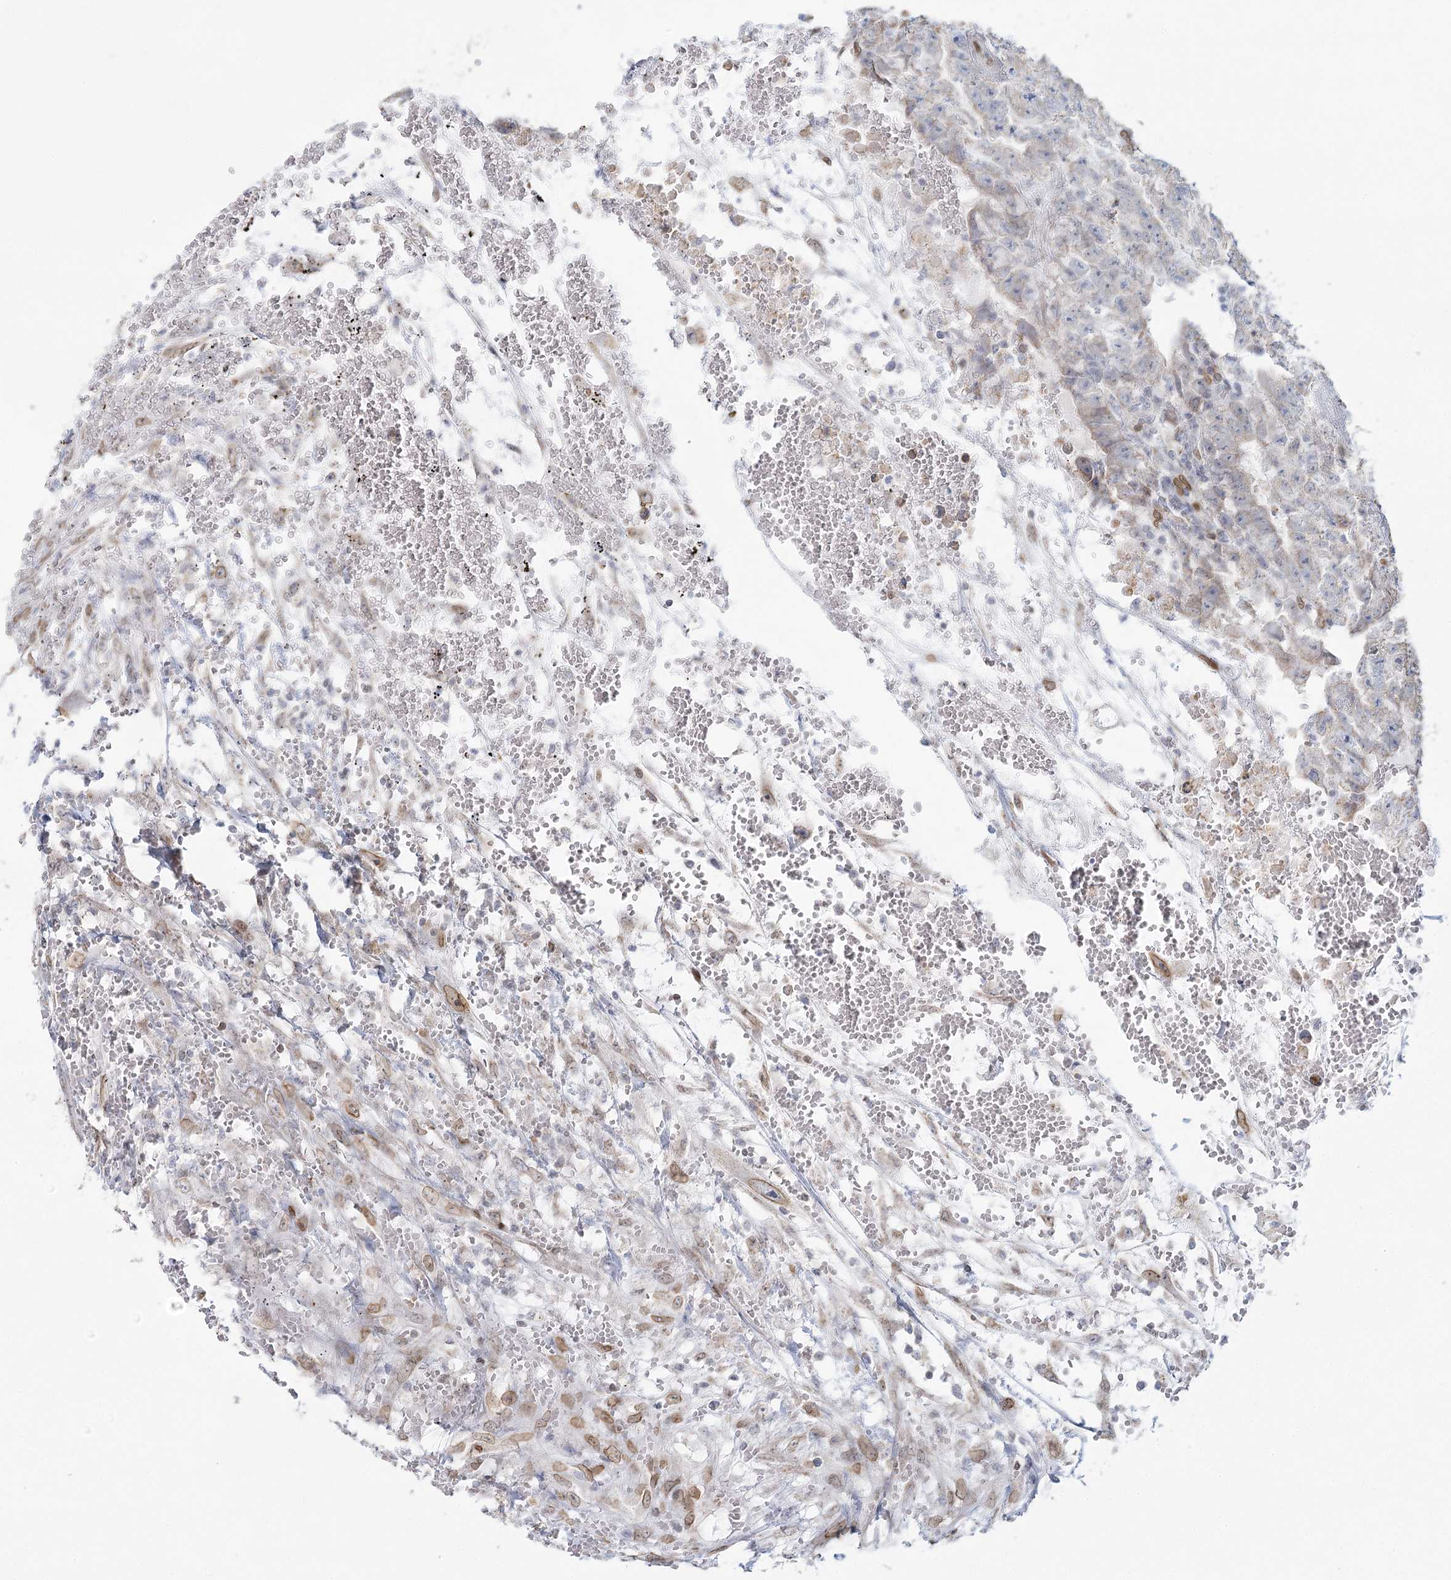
{"staining": {"intensity": "negative", "quantity": "none", "location": "none"}, "tissue": "testis cancer", "cell_type": "Tumor cells", "image_type": "cancer", "snomed": [{"axis": "morphology", "description": "Carcinoma, Embryonal, NOS"}, {"axis": "topography", "description": "Testis"}], "caption": "This histopathology image is of embryonal carcinoma (testis) stained with immunohistochemistry (IHC) to label a protein in brown with the nuclei are counter-stained blue. There is no positivity in tumor cells.", "gene": "VWA5A", "patient": {"sex": "male", "age": 25}}